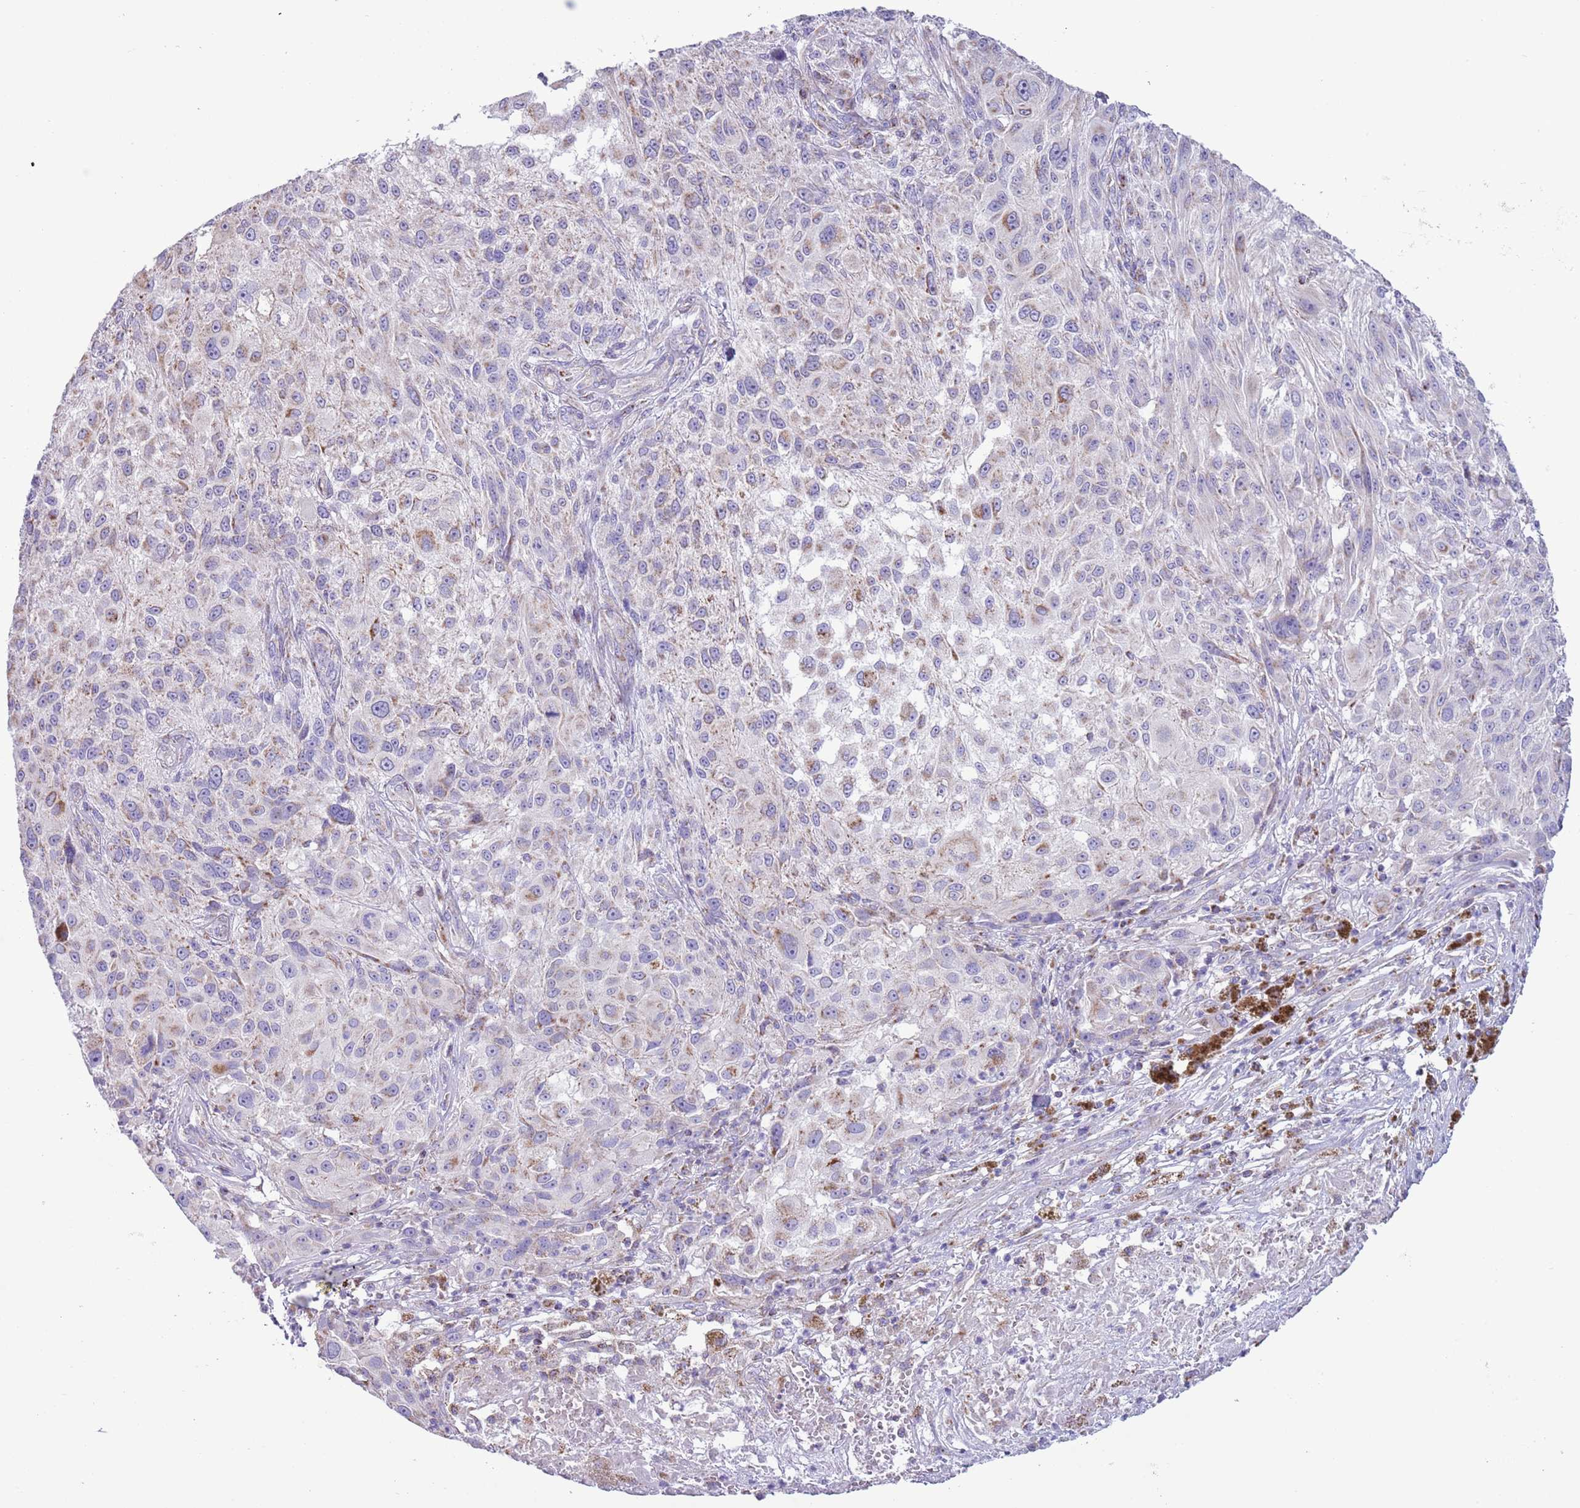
{"staining": {"intensity": "negative", "quantity": "none", "location": "none"}, "tissue": "melanoma", "cell_type": "Tumor cells", "image_type": "cancer", "snomed": [{"axis": "morphology", "description": "Normal morphology"}, {"axis": "morphology", "description": "Malignant melanoma, NOS"}, {"axis": "topography", "description": "Skin"}], "caption": "Malignant melanoma stained for a protein using IHC demonstrates no staining tumor cells.", "gene": "ATP6V1B1", "patient": {"sex": "female", "age": 72}}